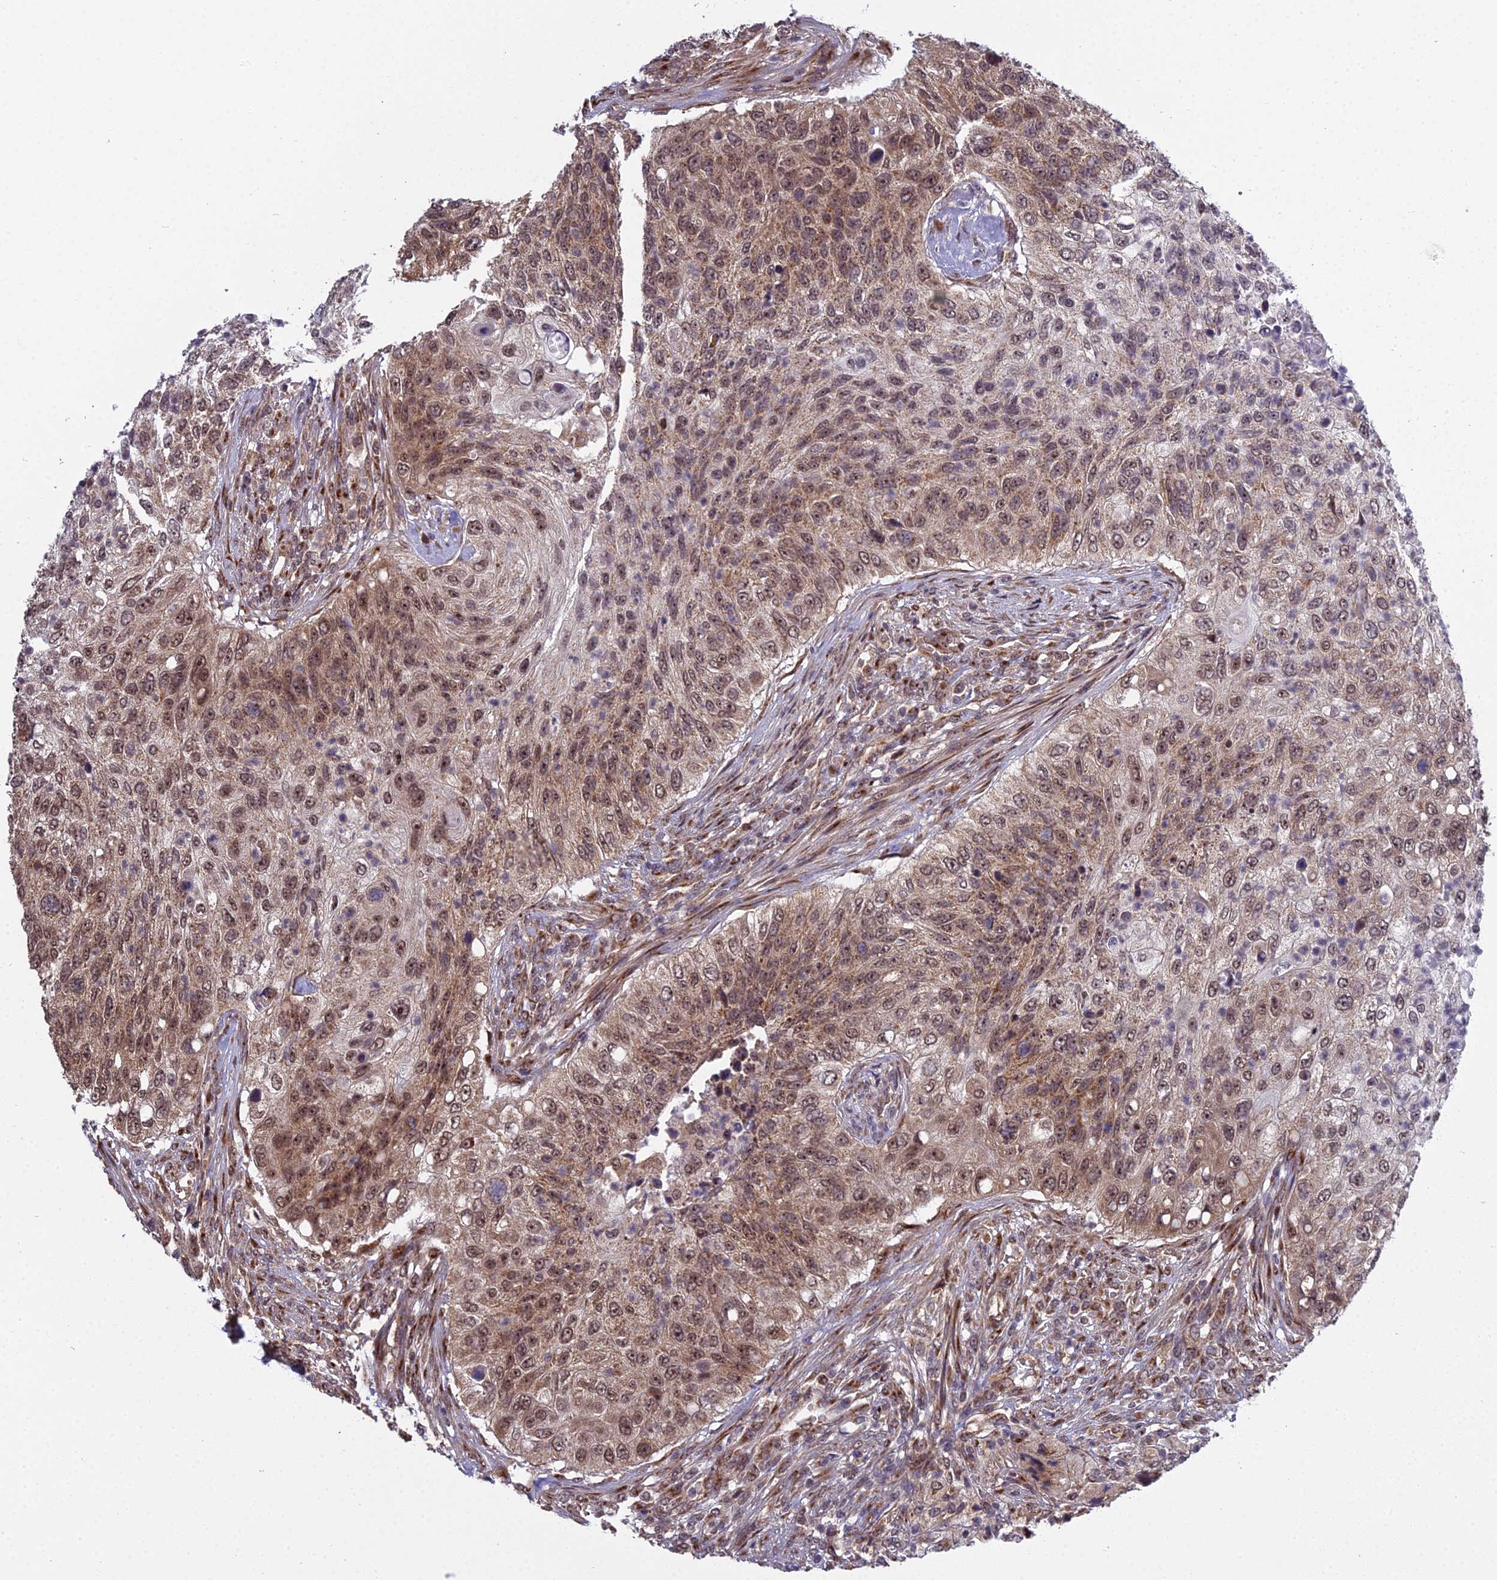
{"staining": {"intensity": "moderate", "quantity": ">75%", "location": "nuclear"}, "tissue": "urothelial cancer", "cell_type": "Tumor cells", "image_type": "cancer", "snomed": [{"axis": "morphology", "description": "Urothelial carcinoma, High grade"}, {"axis": "topography", "description": "Urinary bladder"}], "caption": "Brown immunohistochemical staining in human urothelial cancer displays moderate nuclear expression in approximately >75% of tumor cells. The protein is stained brown, and the nuclei are stained in blue (DAB IHC with brightfield microscopy, high magnification).", "gene": "MEOX1", "patient": {"sex": "female", "age": 60}}